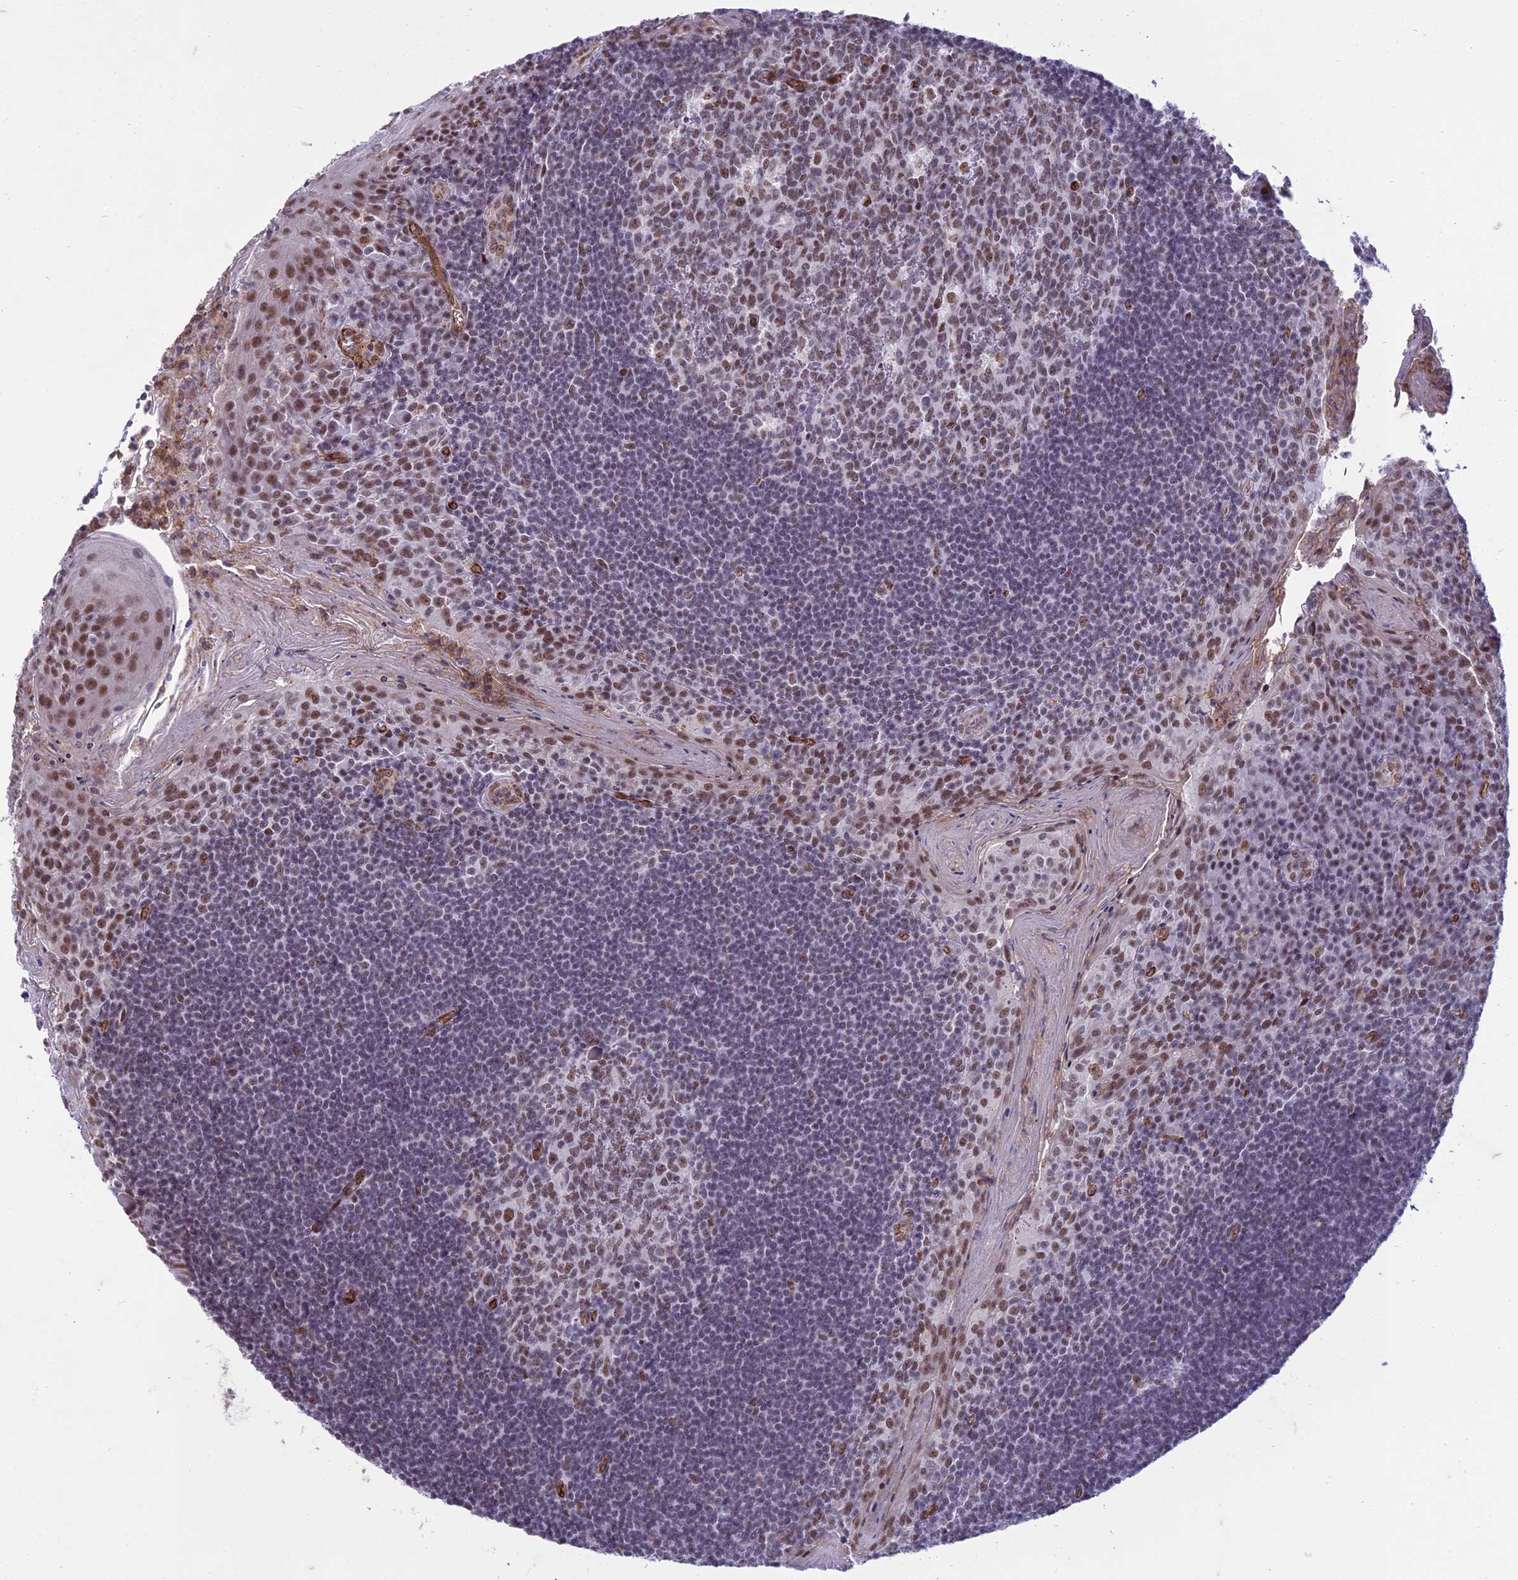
{"staining": {"intensity": "moderate", "quantity": ">75%", "location": "nuclear"}, "tissue": "tonsil", "cell_type": "Germinal center cells", "image_type": "normal", "snomed": [{"axis": "morphology", "description": "Normal tissue, NOS"}, {"axis": "topography", "description": "Tonsil"}], "caption": "Tonsil was stained to show a protein in brown. There is medium levels of moderate nuclear positivity in about >75% of germinal center cells. (DAB IHC with brightfield microscopy, high magnification).", "gene": "RANBP3", "patient": {"sex": "male", "age": 27}}